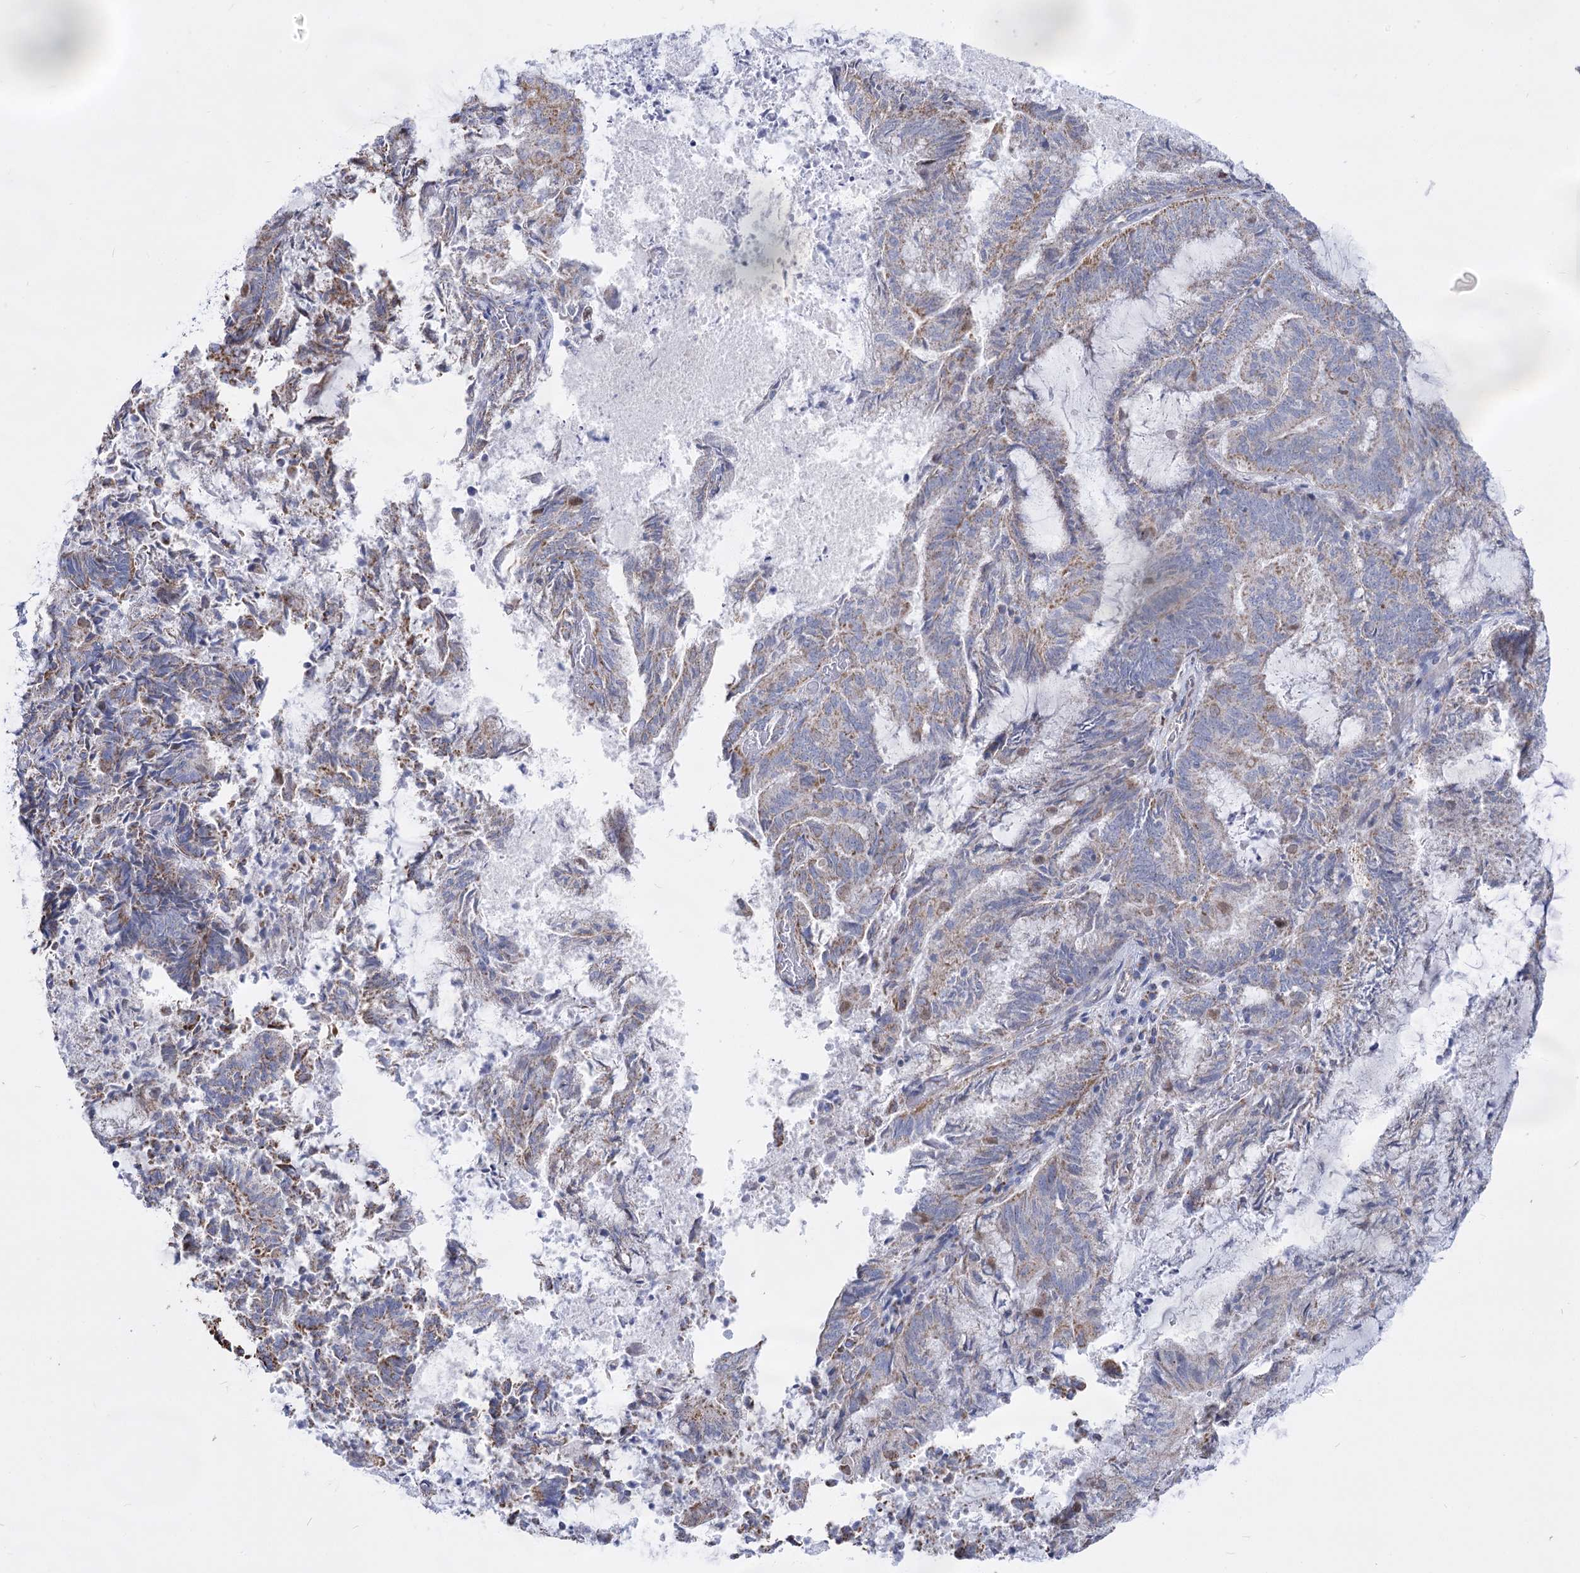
{"staining": {"intensity": "strong", "quantity": "<25%", "location": "cytoplasmic/membranous"}, "tissue": "endometrial cancer", "cell_type": "Tumor cells", "image_type": "cancer", "snomed": [{"axis": "morphology", "description": "Adenocarcinoma, NOS"}, {"axis": "topography", "description": "Endometrium"}], "caption": "Endometrial adenocarcinoma was stained to show a protein in brown. There is medium levels of strong cytoplasmic/membranous positivity in approximately <25% of tumor cells.", "gene": "PDHB", "patient": {"sex": "female", "age": 80}}